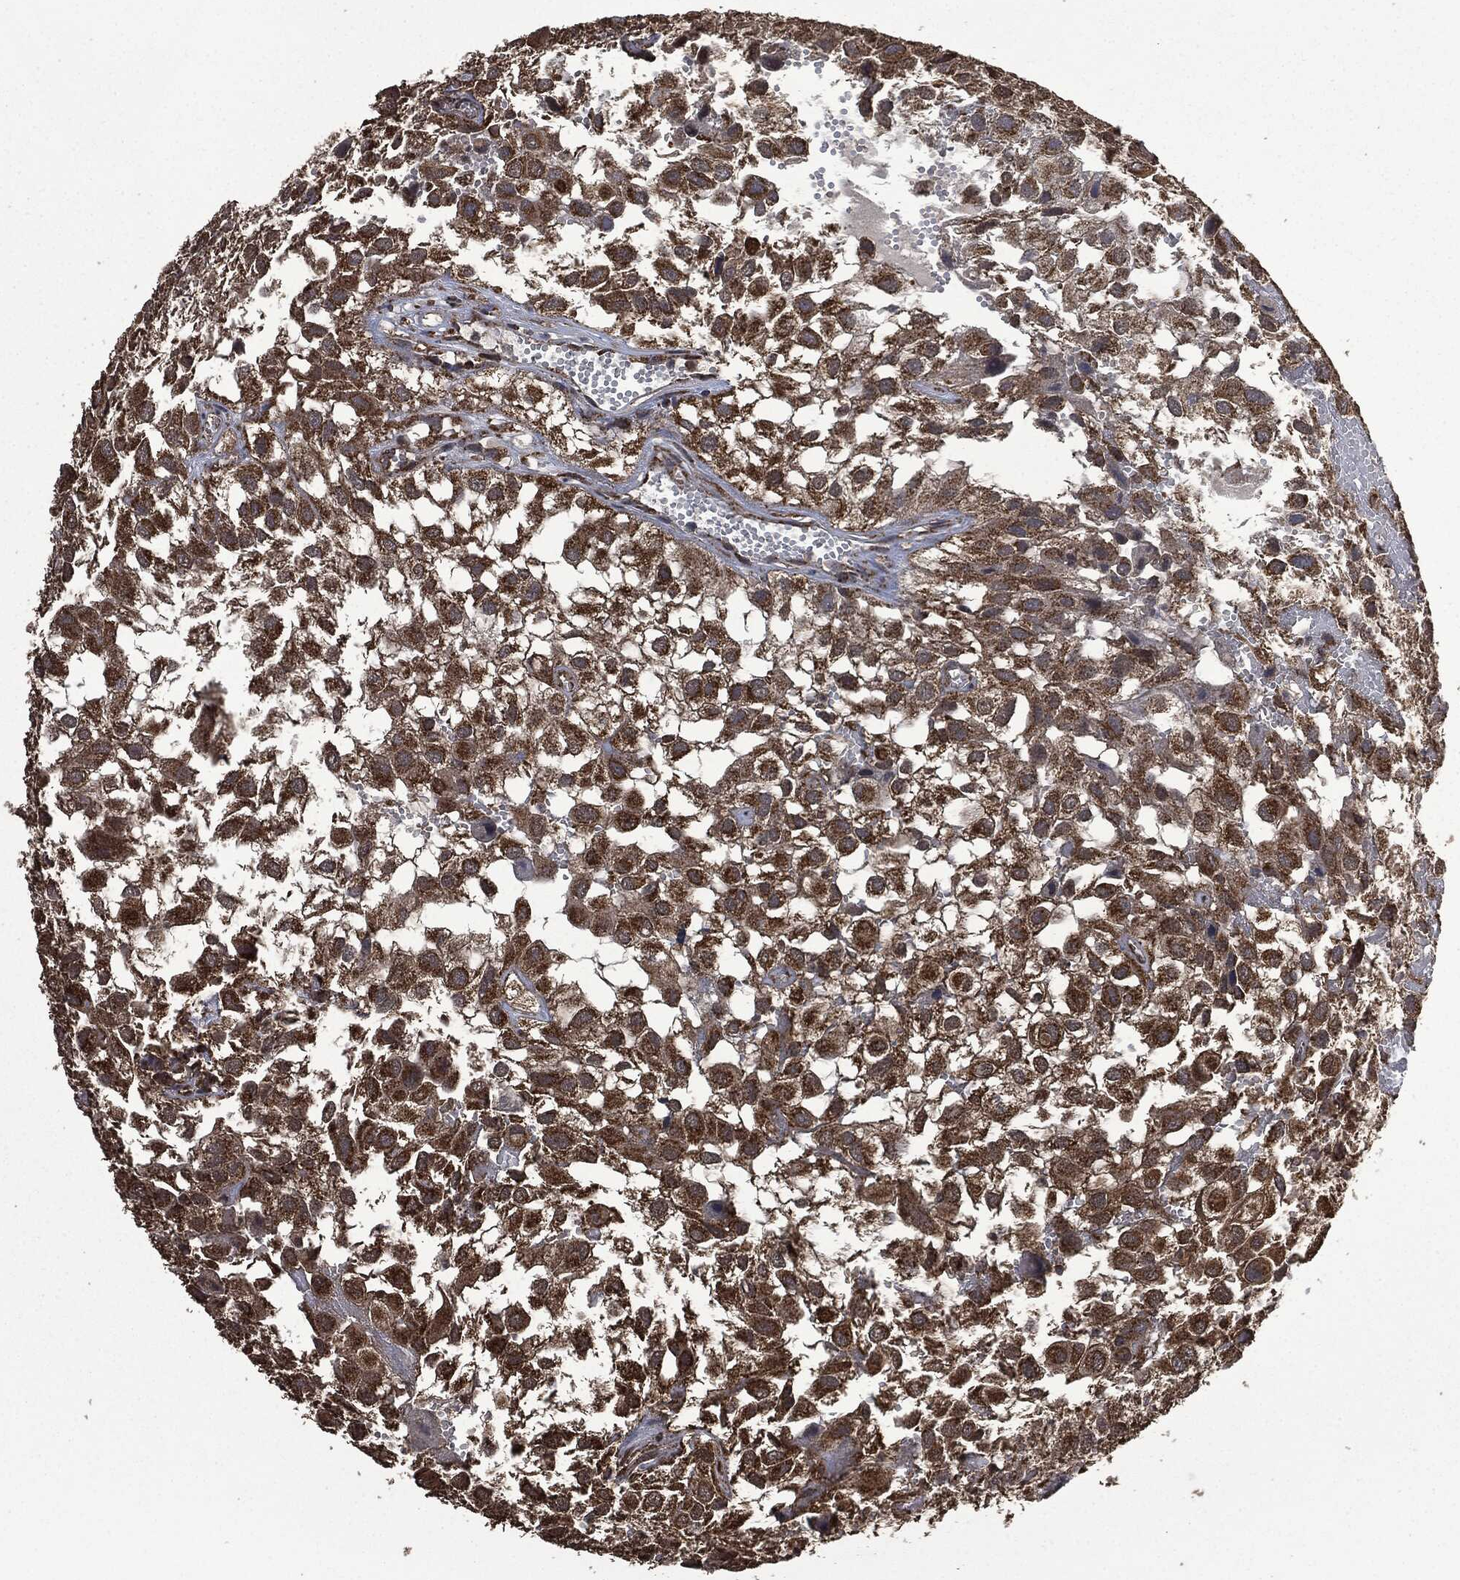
{"staining": {"intensity": "moderate", "quantity": ">75%", "location": "cytoplasmic/membranous"}, "tissue": "urothelial cancer", "cell_type": "Tumor cells", "image_type": "cancer", "snomed": [{"axis": "morphology", "description": "Urothelial carcinoma, High grade"}, {"axis": "topography", "description": "Urinary bladder"}], "caption": "Human urothelial carcinoma (high-grade) stained with a protein marker shows moderate staining in tumor cells.", "gene": "LIG3", "patient": {"sex": "male", "age": 56}}